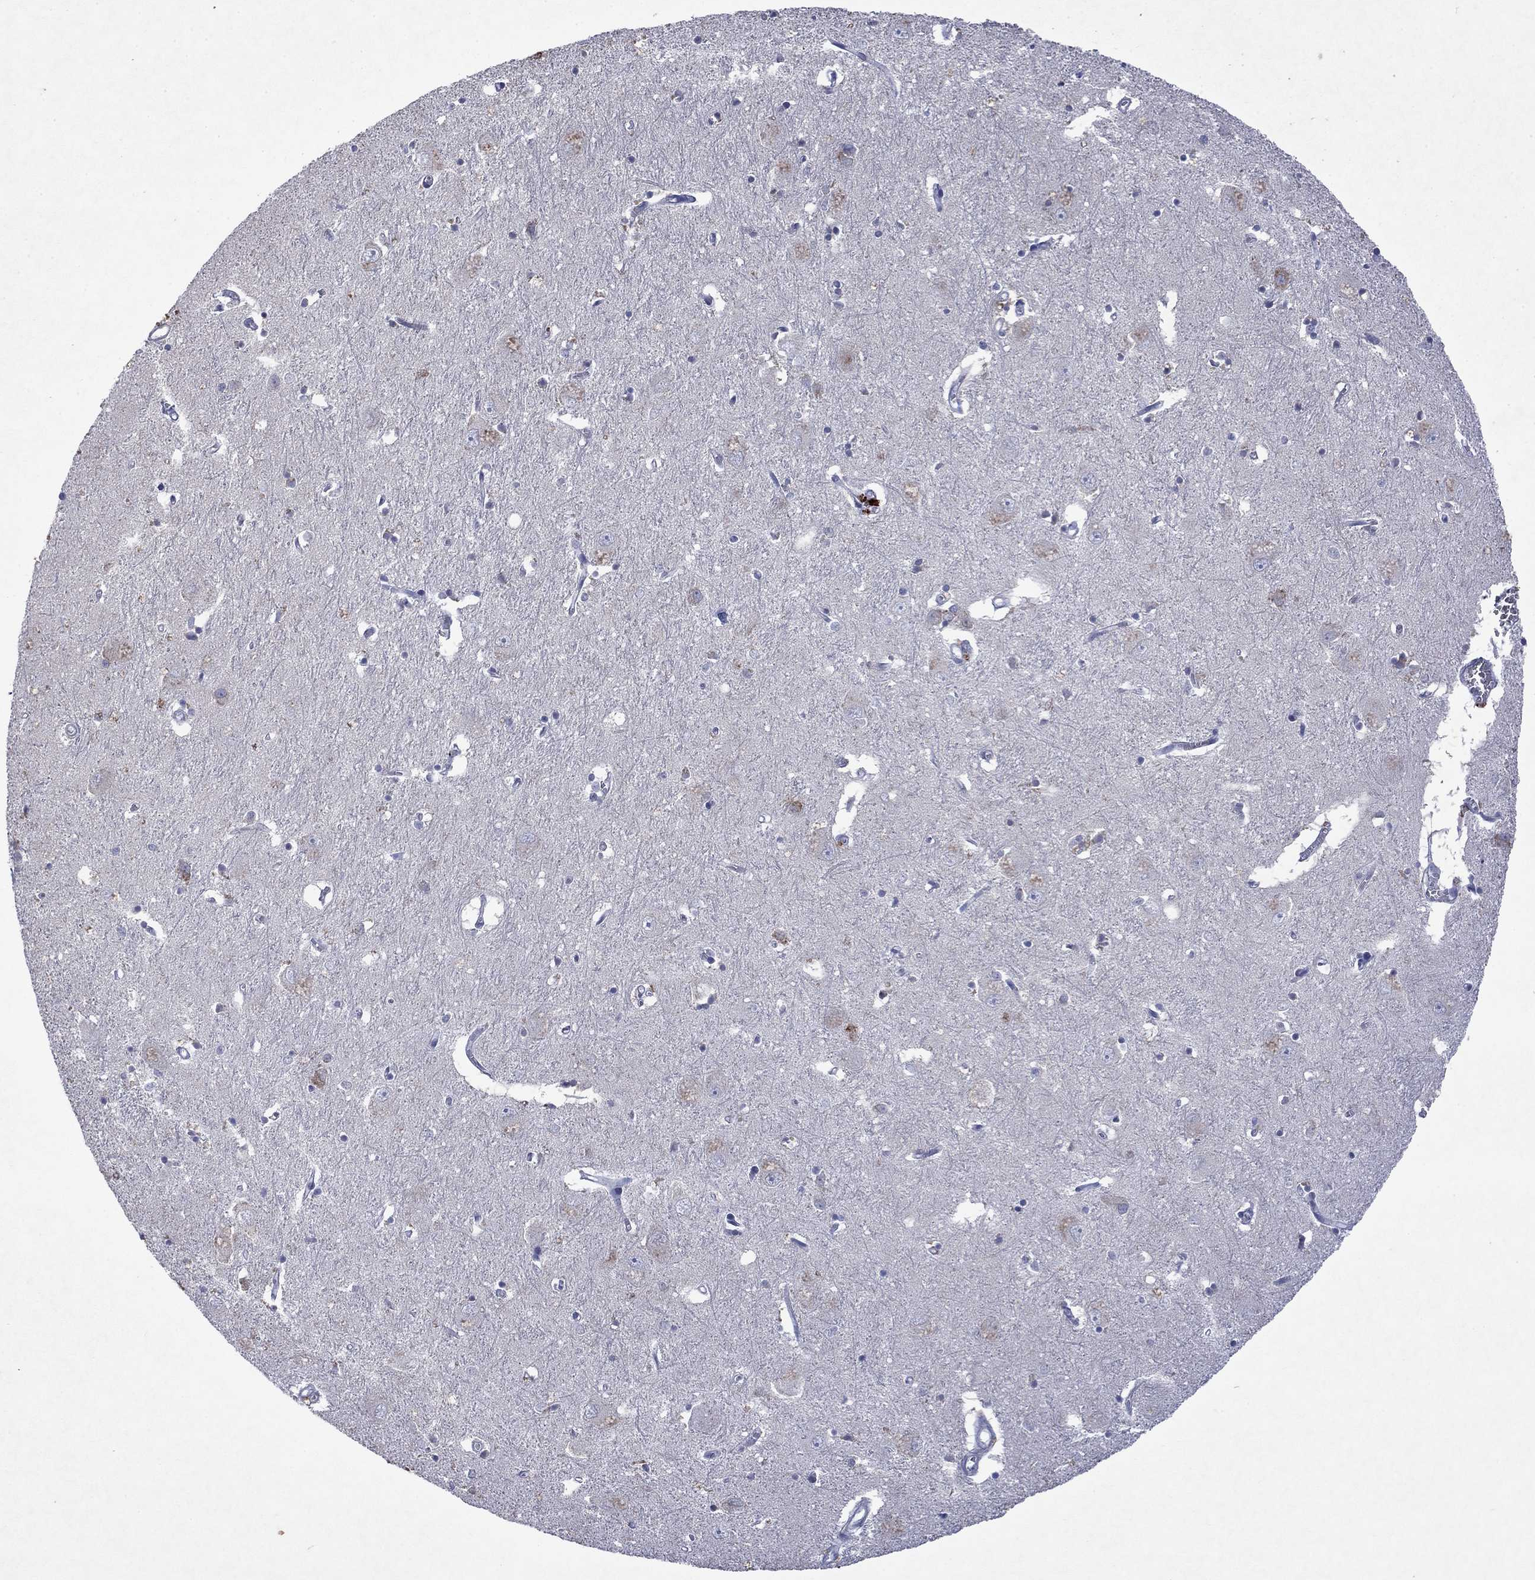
{"staining": {"intensity": "negative", "quantity": "none", "location": "none"}, "tissue": "caudate", "cell_type": "Glial cells", "image_type": "normal", "snomed": [{"axis": "morphology", "description": "Normal tissue, NOS"}, {"axis": "topography", "description": "Lateral ventricle wall"}], "caption": "DAB immunohistochemical staining of normal human caudate demonstrates no significant positivity in glial cells.", "gene": "TMEM97", "patient": {"sex": "male", "age": 54}}